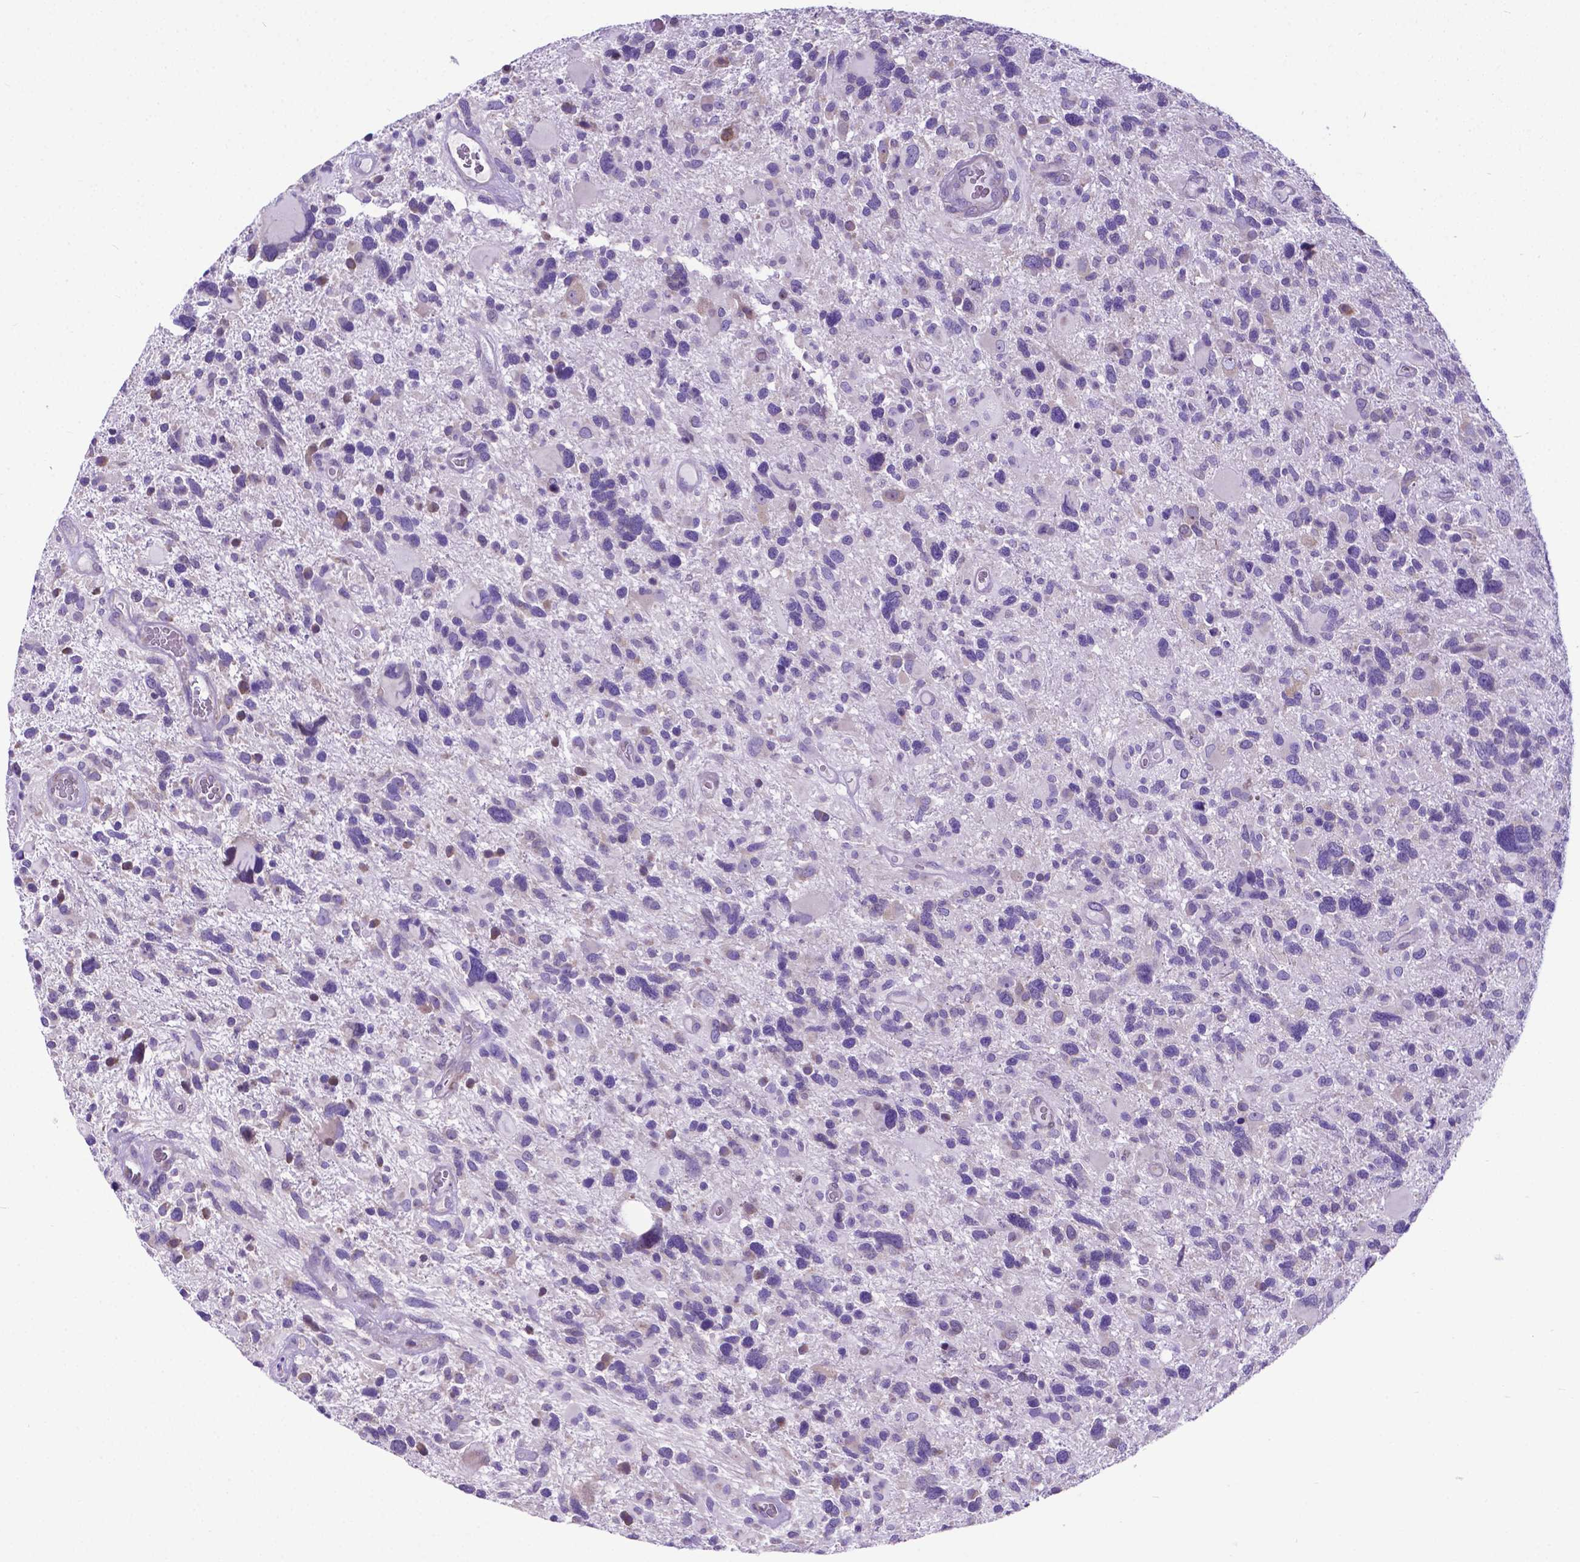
{"staining": {"intensity": "negative", "quantity": "none", "location": "none"}, "tissue": "glioma", "cell_type": "Tumor cells", "image_type": "cancer", "snomed": [{"axis": "morphology", "description": "Glioma, malignant, High grade"}, {"axis": "topography", "description": "Brain"}], "caption": "This is a photomicrograph of immunohistochemistry (IHC) staining of high-grade glioma (malignant), which shows no staining in tumor cells.", "gene": "RPL6", "patient": {"sex": "male", "age": 49}}